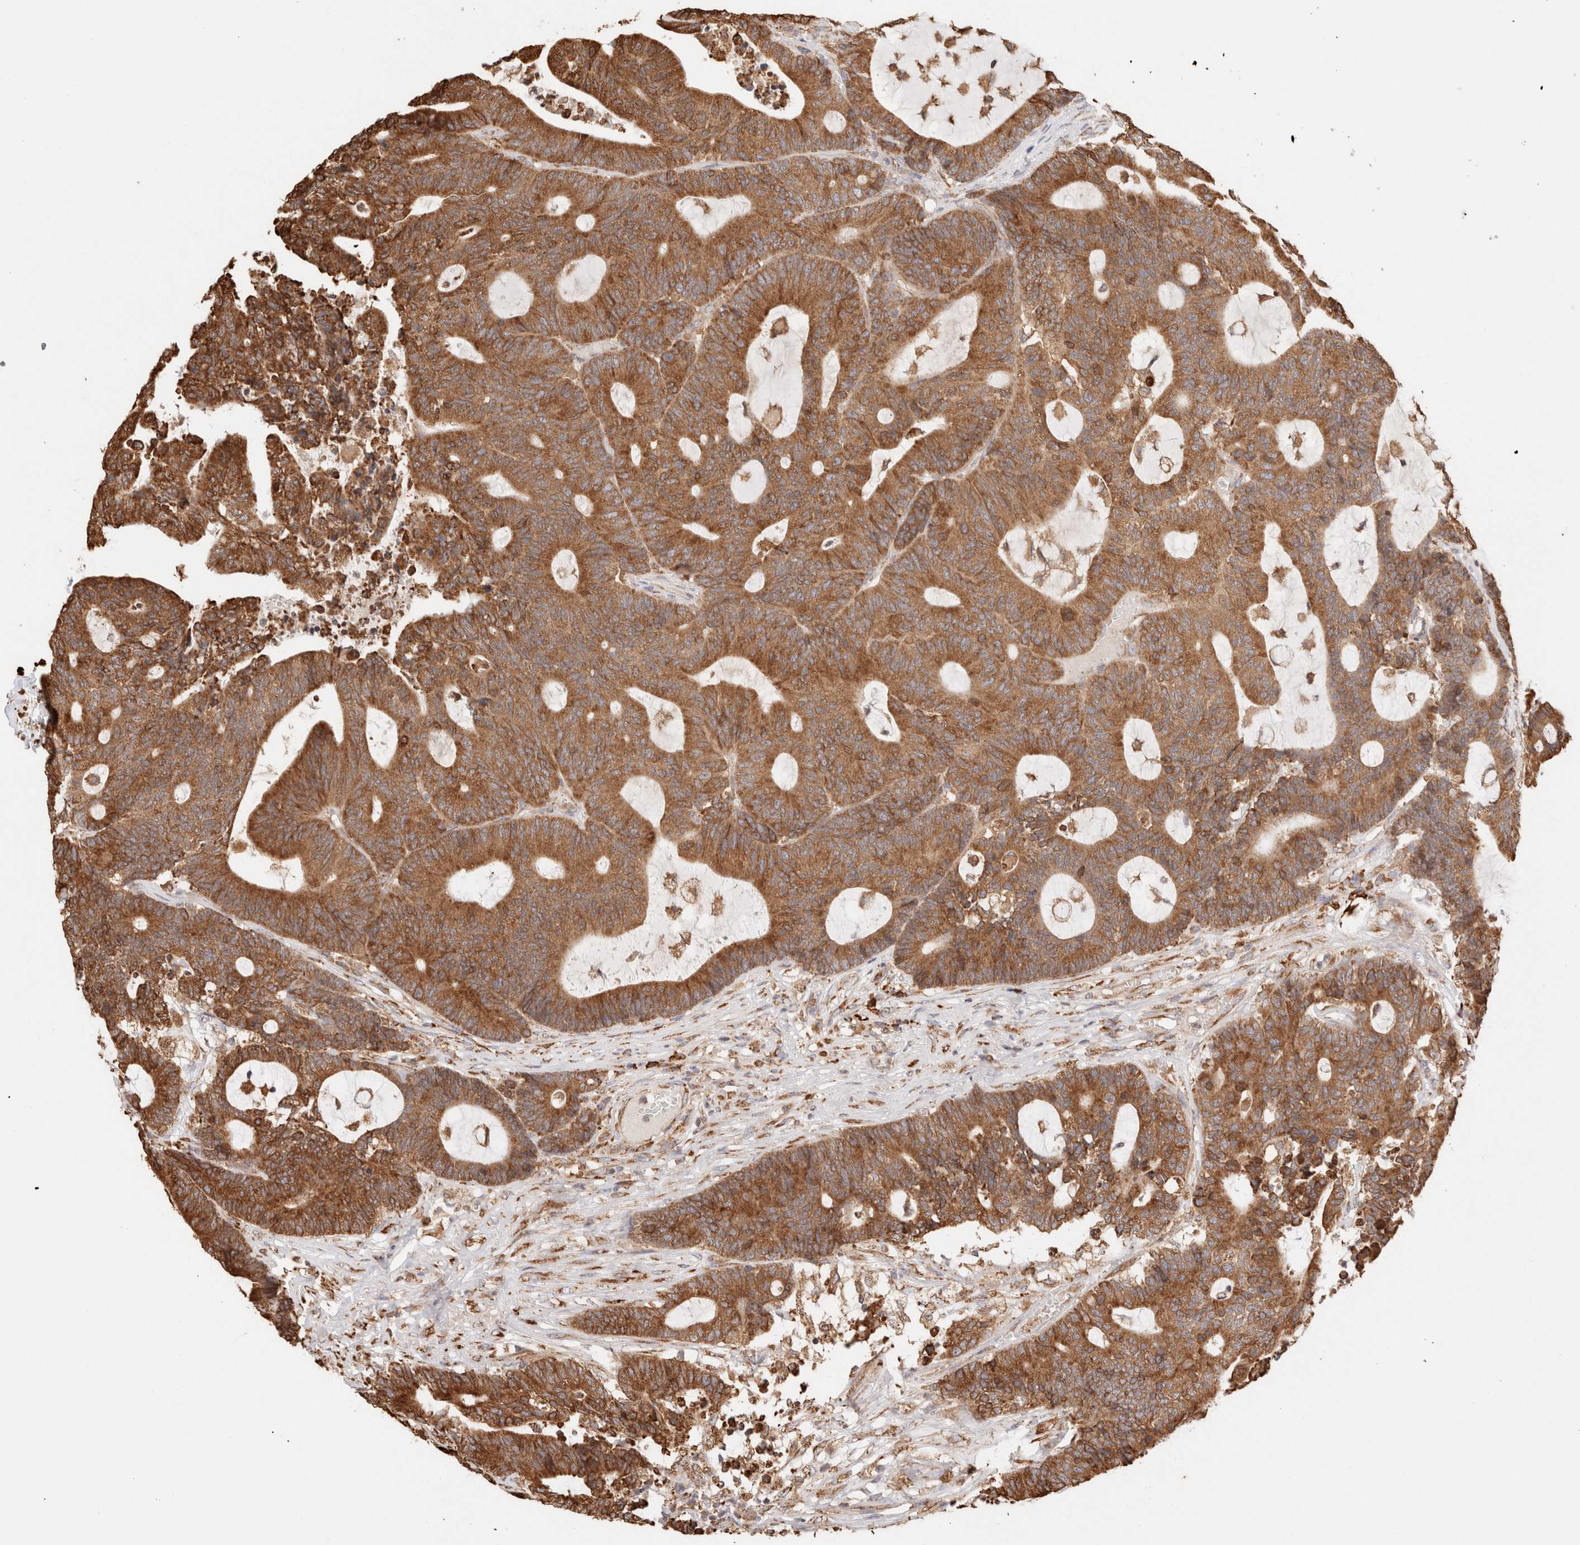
{"staining": {"intensity": "strong", "quantity": ">75%", "location": "cytoplasmic/membranous"}, "tissue": "colorectal cancer", "cell_type": "Tumor cells", "image_type": "cancer", "snomed": [{"axis": "morphology", "description": "Adenocarcinoma, NOS"}, {"axis": "topography", "description": "Colon"}], "caption": "An image of human adenocarcinoma (colorectal) stained for a protein shows strong cytoplasmic/membranous brown staining in tumor cells. Ihc stains the protein in brown and the nuclei are stained blue.", "gene": "FER", "patient": {"sex": "female", "age": 84}}